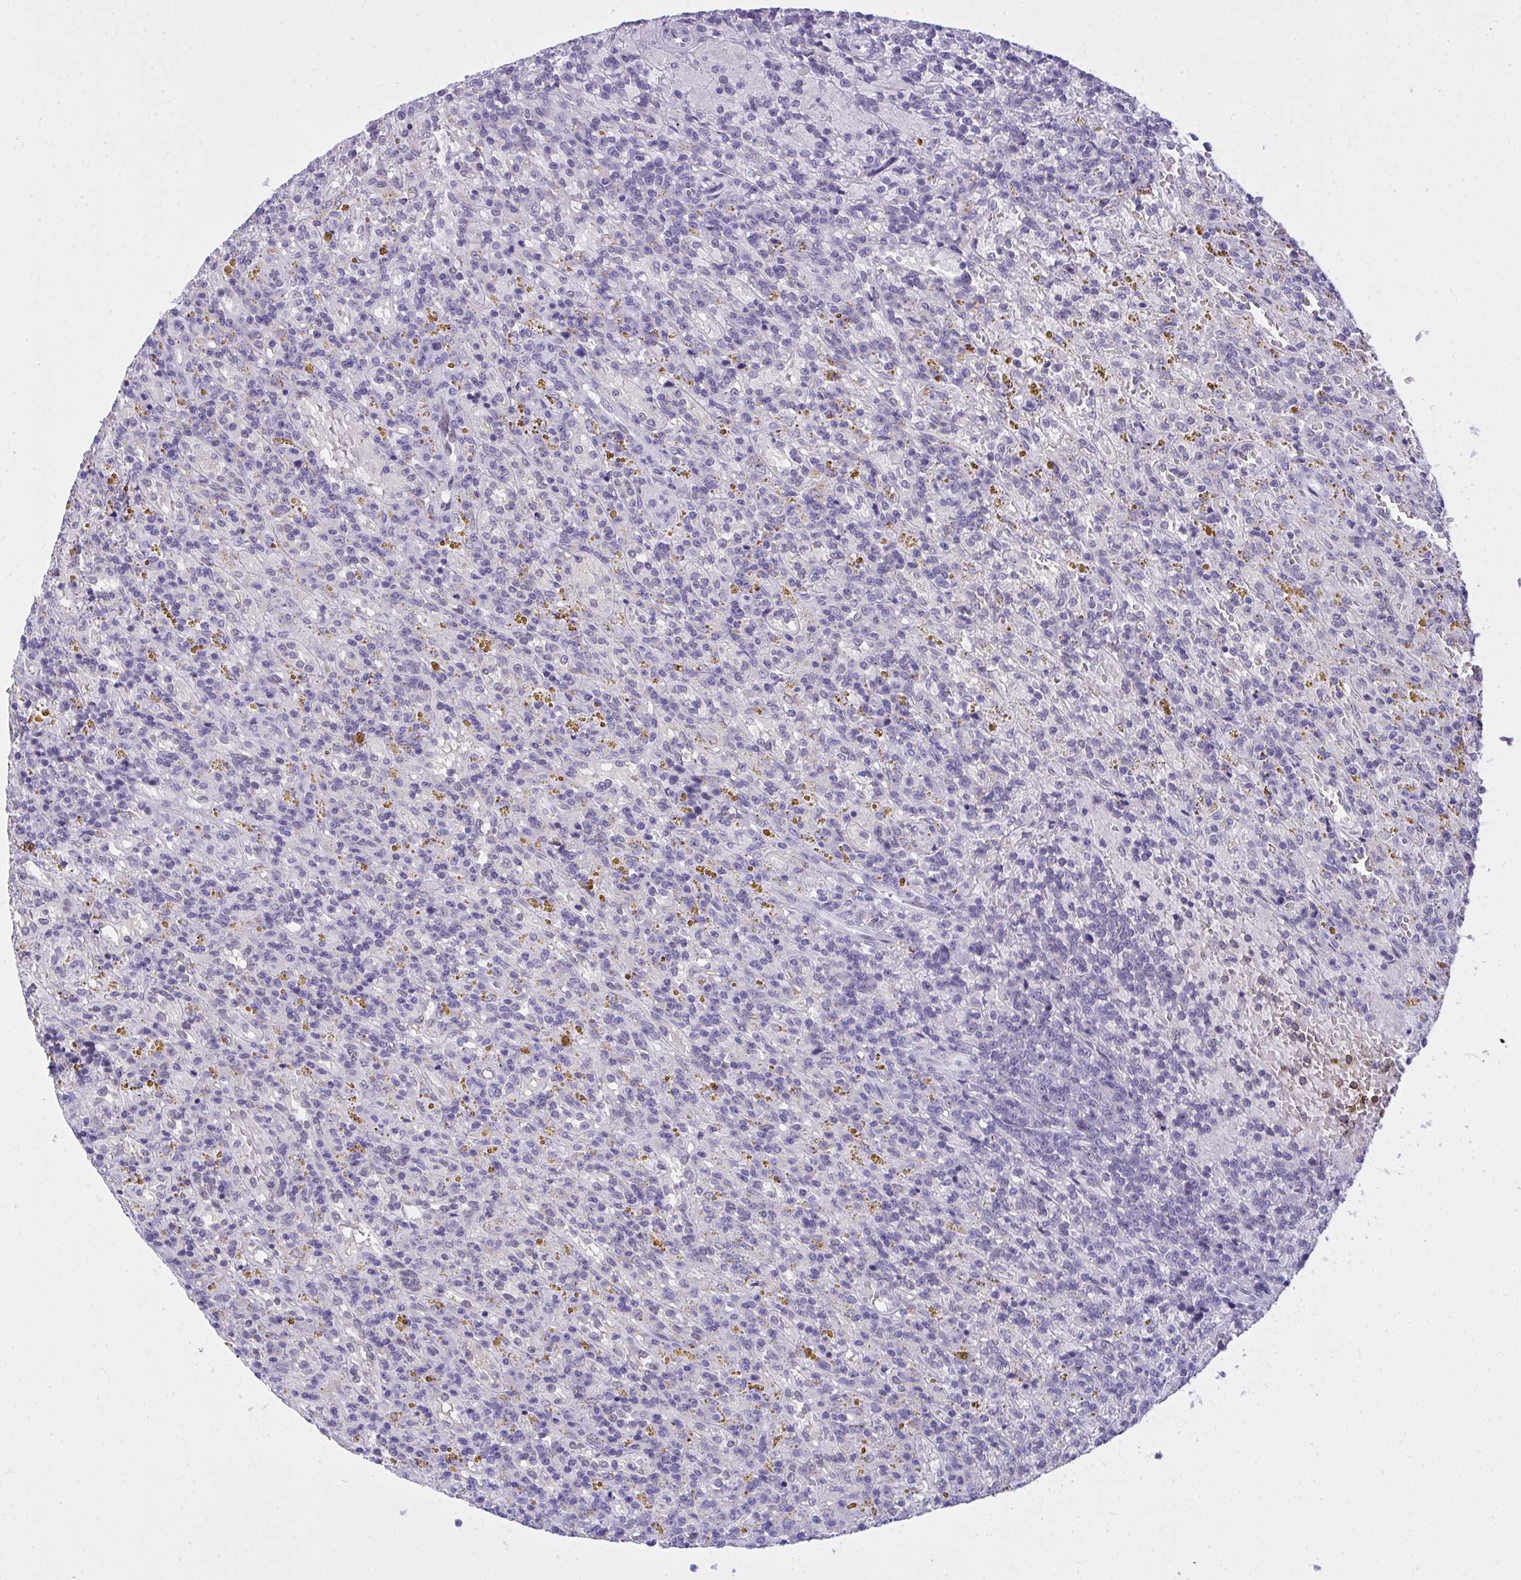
{"staining": {"intensity": "negative", "quantity": "none", "location": "none"}, "tissue": "lymphoma", "cell_type": "Tumor cells", "image_type": "cancer", "snomed": [{"axis": "morphology", "description": "Malignant lymphoma, non-Hodgkin's type, Low grade"}, {"axis": "topography", "description": "Spleen"}], "caption": "This image is of low-grade malignant lymphoma, non-Hodgkin's type stained with immunohistochemistry to label a protein in brown with the nuclei are counter-stained blue. There is no expression in tumor cells.", "gene": "TEAD4", "patient": {"sex": "female", "age": 65}}